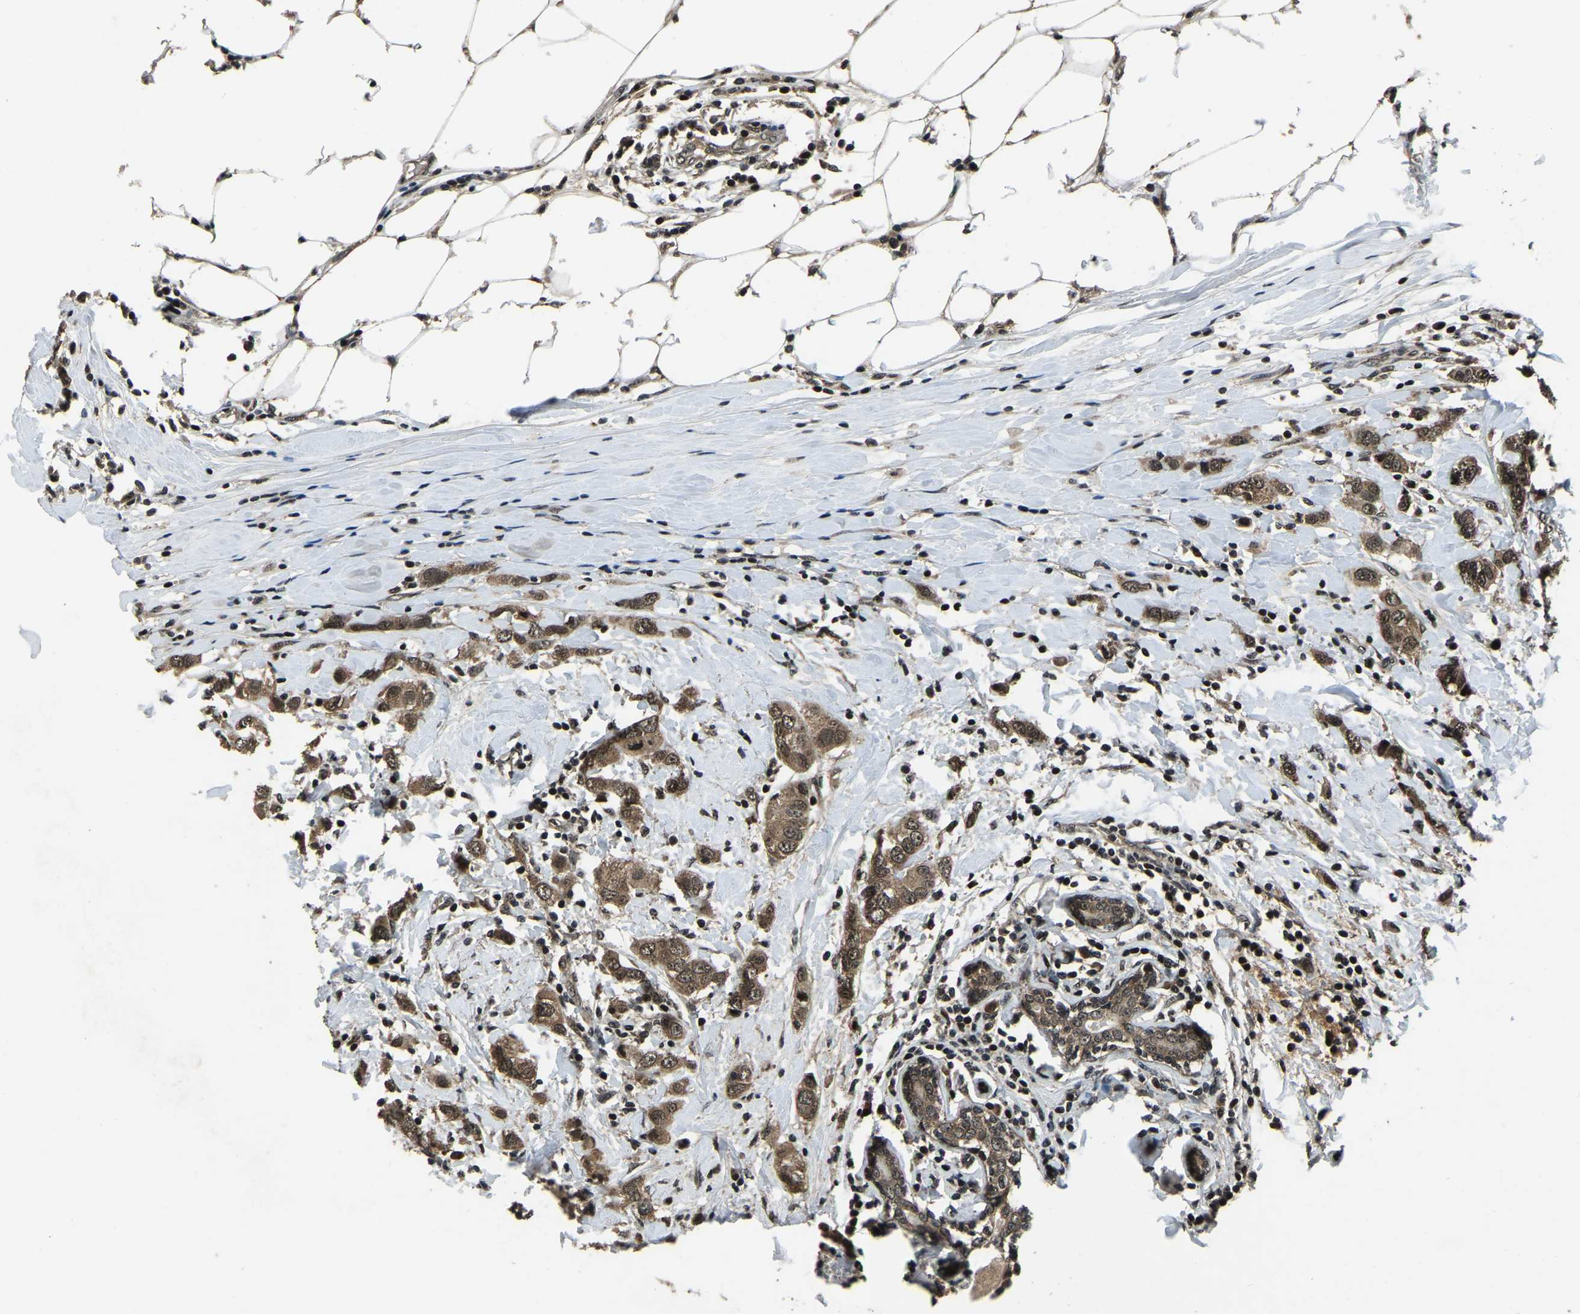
{"staining": {"intensity": "moderate", "quantity": ">75%", "location": "cytoplasmic/membranous,nuclear"}, "tissue": "breast cancer", "cell_type": "Tumor cells", "image_type": "cancer", "snomed": [{"axis": "morphology", "description": "Duct carcinoma"}, {"axis": "topography", "description": "Breast"}], "caption": "Protein expression analysis of breast cancer (infiltrating ductal carcinoma) displays moderate cytoplasmic/membranous and nuclear staining in approximately >75% of tumor cells.", "gene": "ANKIB1", "patient": {"sex": "female", "age": 50}}